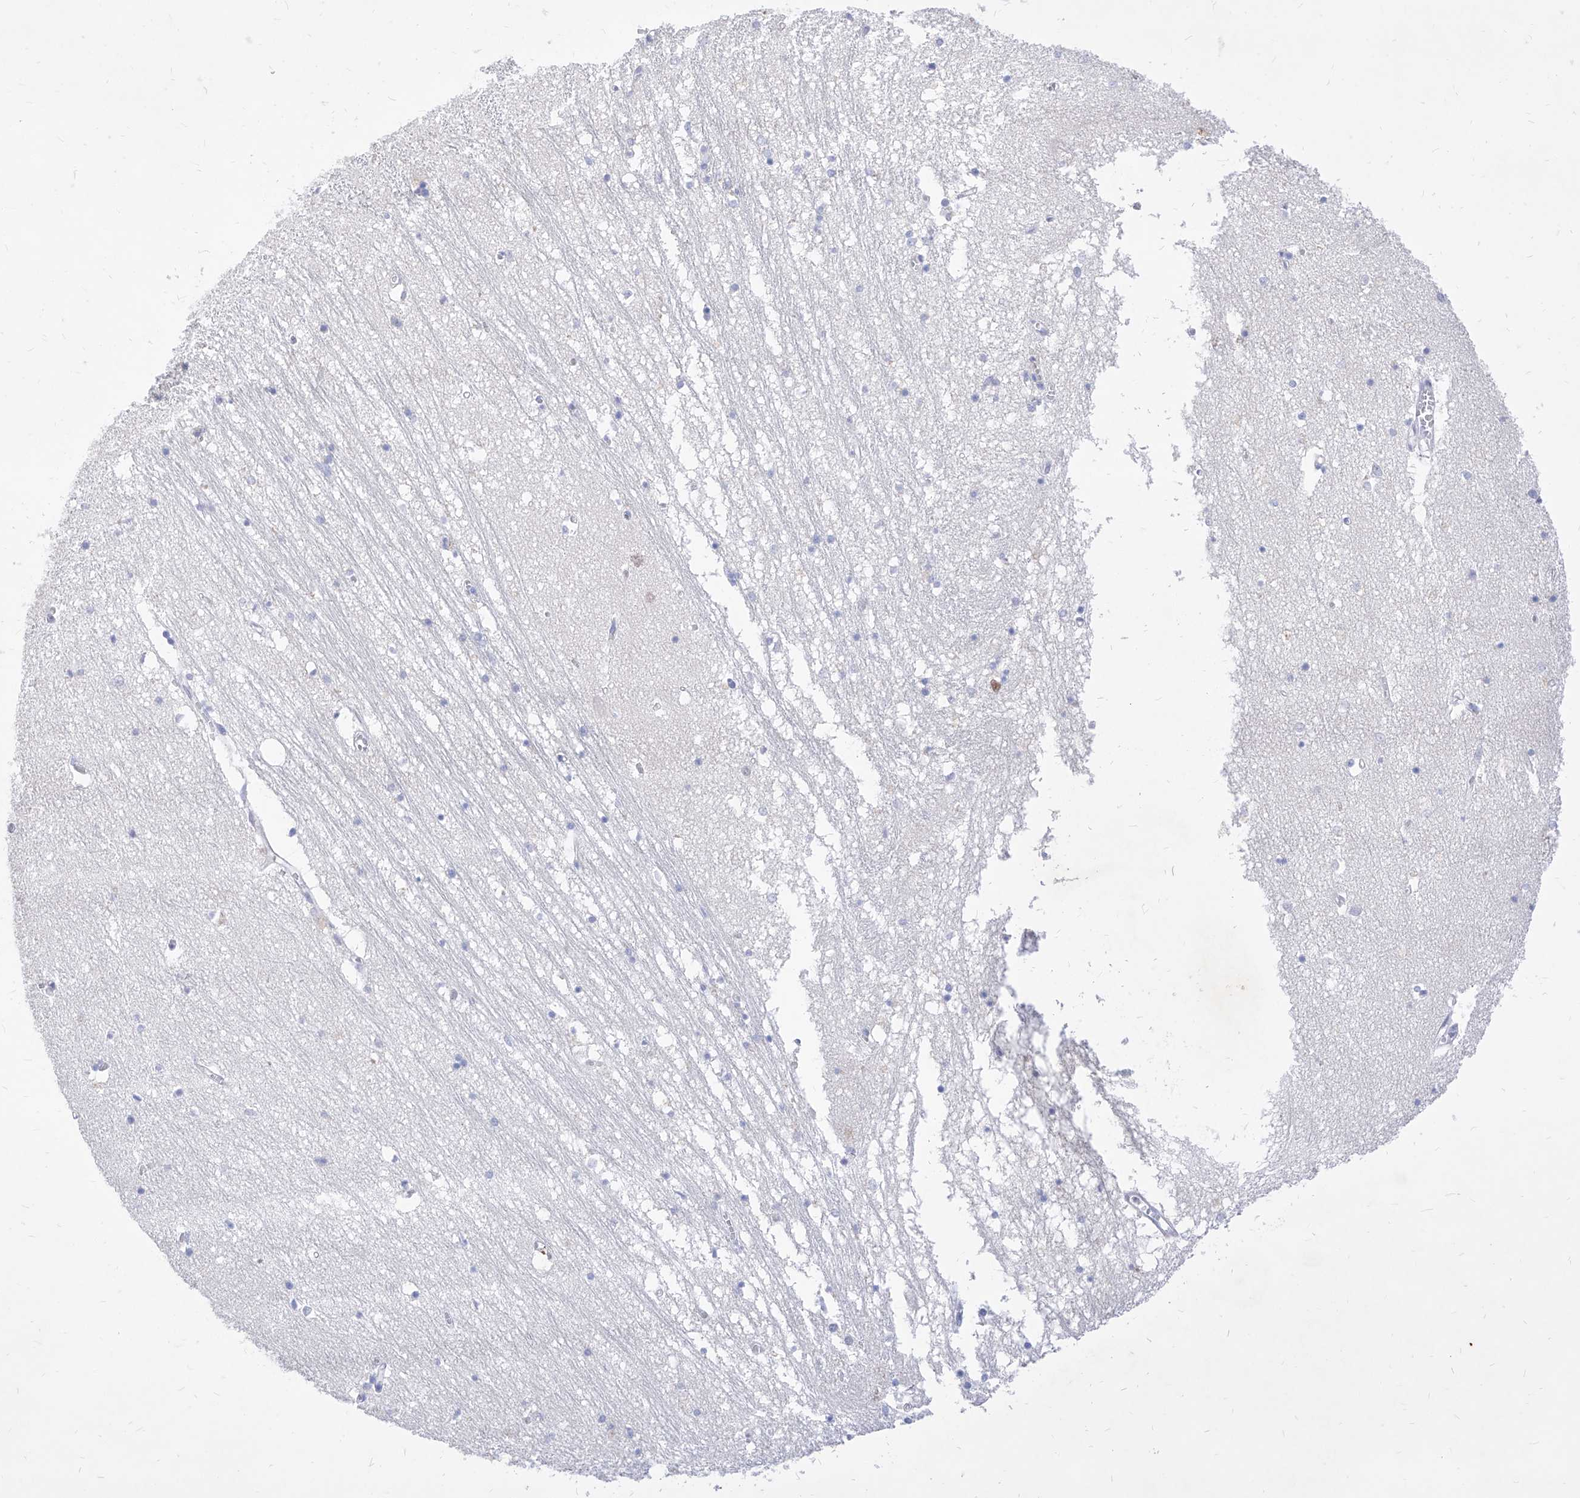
{"staining": {"intensity": "negative", "quantity": "none", "location": "none"}, "tissue": "hippocampus", "cell_type": "Glial cells", "image_type": "normal", "snomed": [{"axis": "morphology", "description": "Normal tissue, NOS"}, {"axis": "topography", "description": "Hippocampus"}], "caption": "Immunohistochemical staining of benign hippocampus exhibits no significant staining in glial cells.", "gene": "VAX1", "patient": {"sex": "male", "age": 70}}